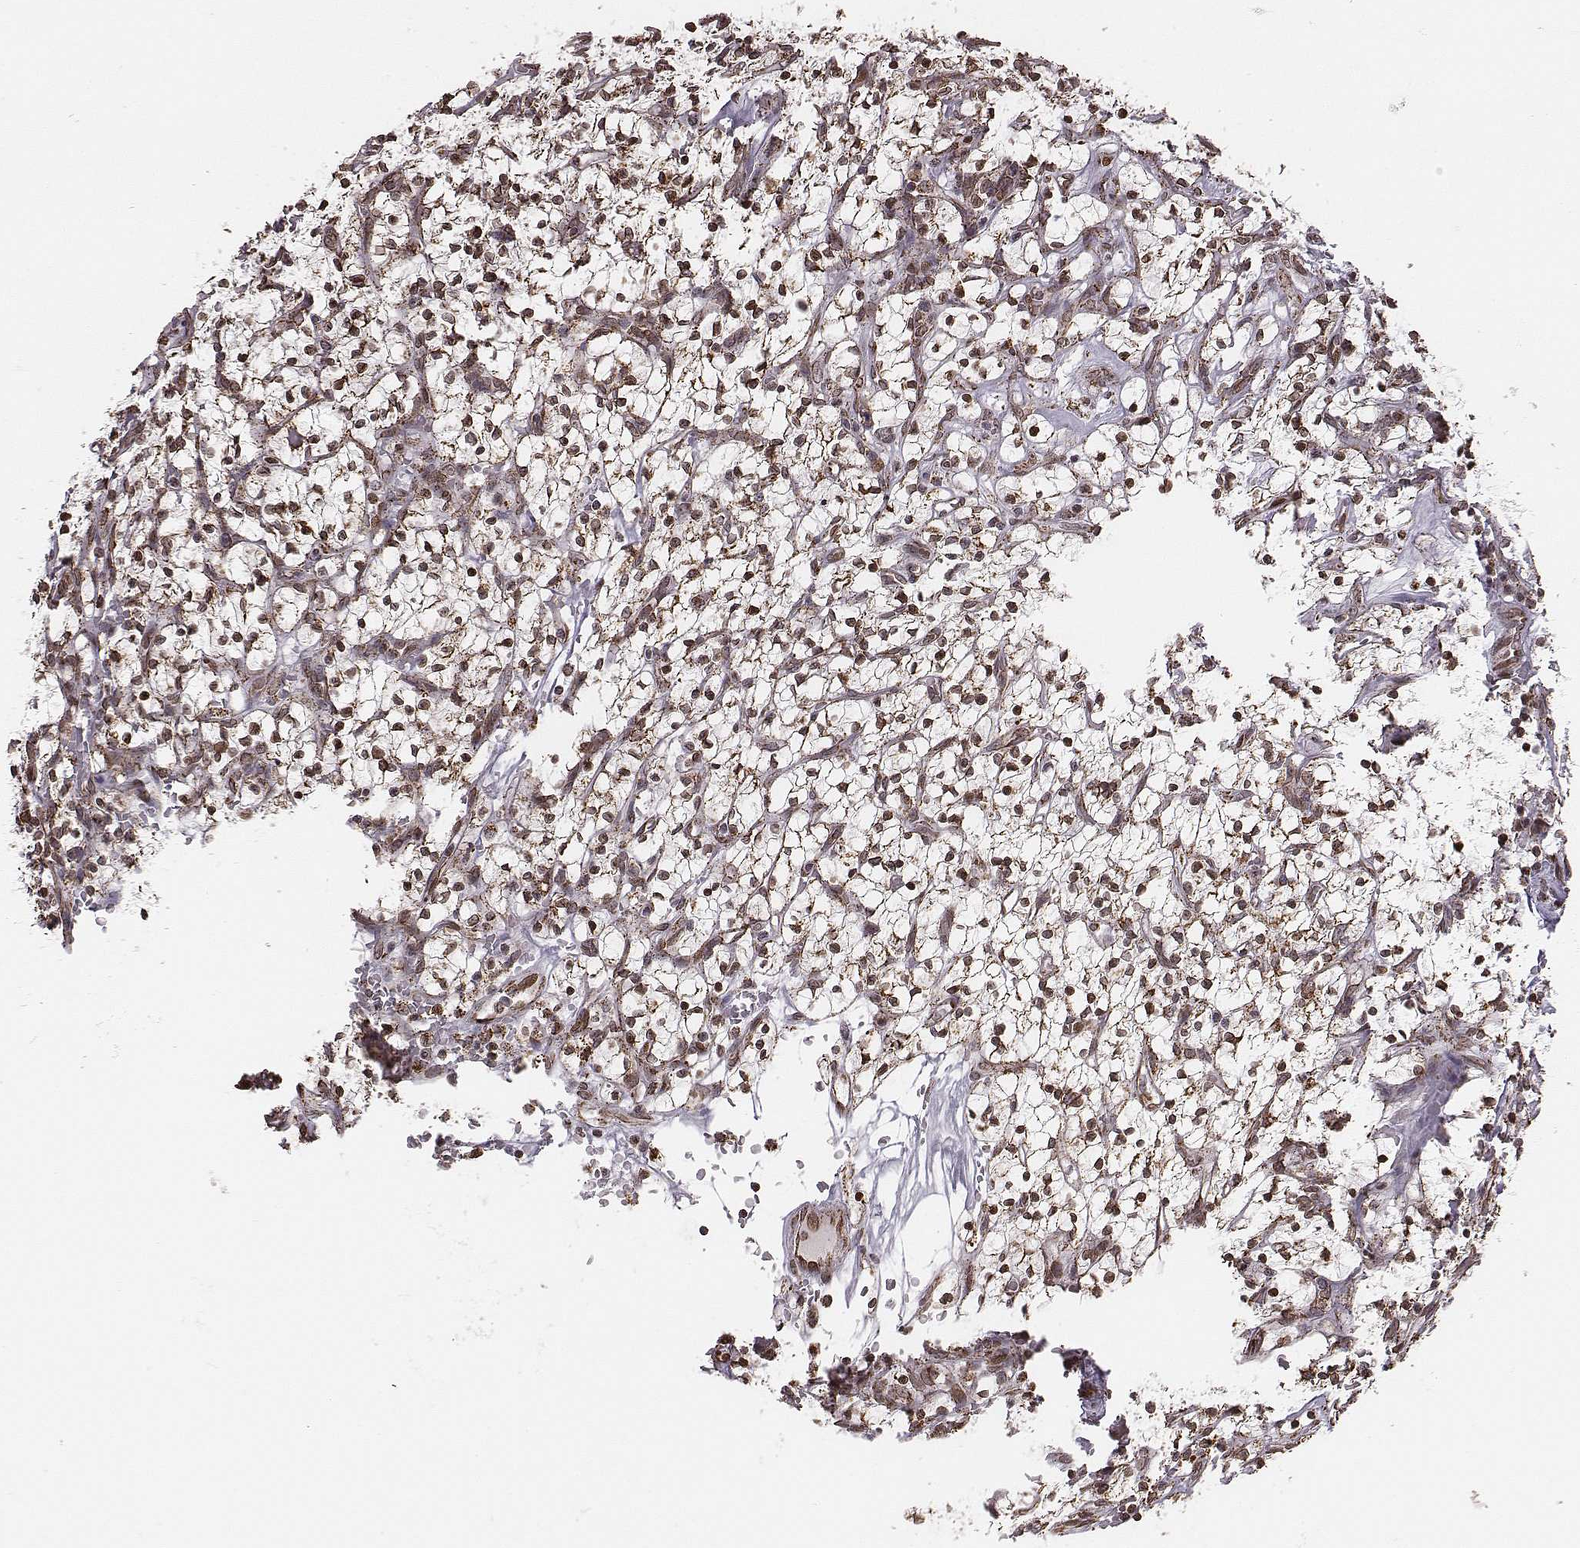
{"staining": {"intensity": "moderate", "quantity": "25%-75%", "location": "cytoplasmic/membranous"}, "tissue": "renal cancer", "cell_type": "Tumor cells", "image_type": "cancer", "snomed": [{"axis": "morphology", "description": "Adenocarcinoma, NOS"}, {"axis": "topography", "description": "Kidney"}], "caption": "IHC (DAB) staining of human renal cancer demonstrates moderate cytoplasmic/membranous protein expression in about 25%-75% of tumor cells.", "gene": "ACOT2", "patient": {"sex": "female", "age": 64}}